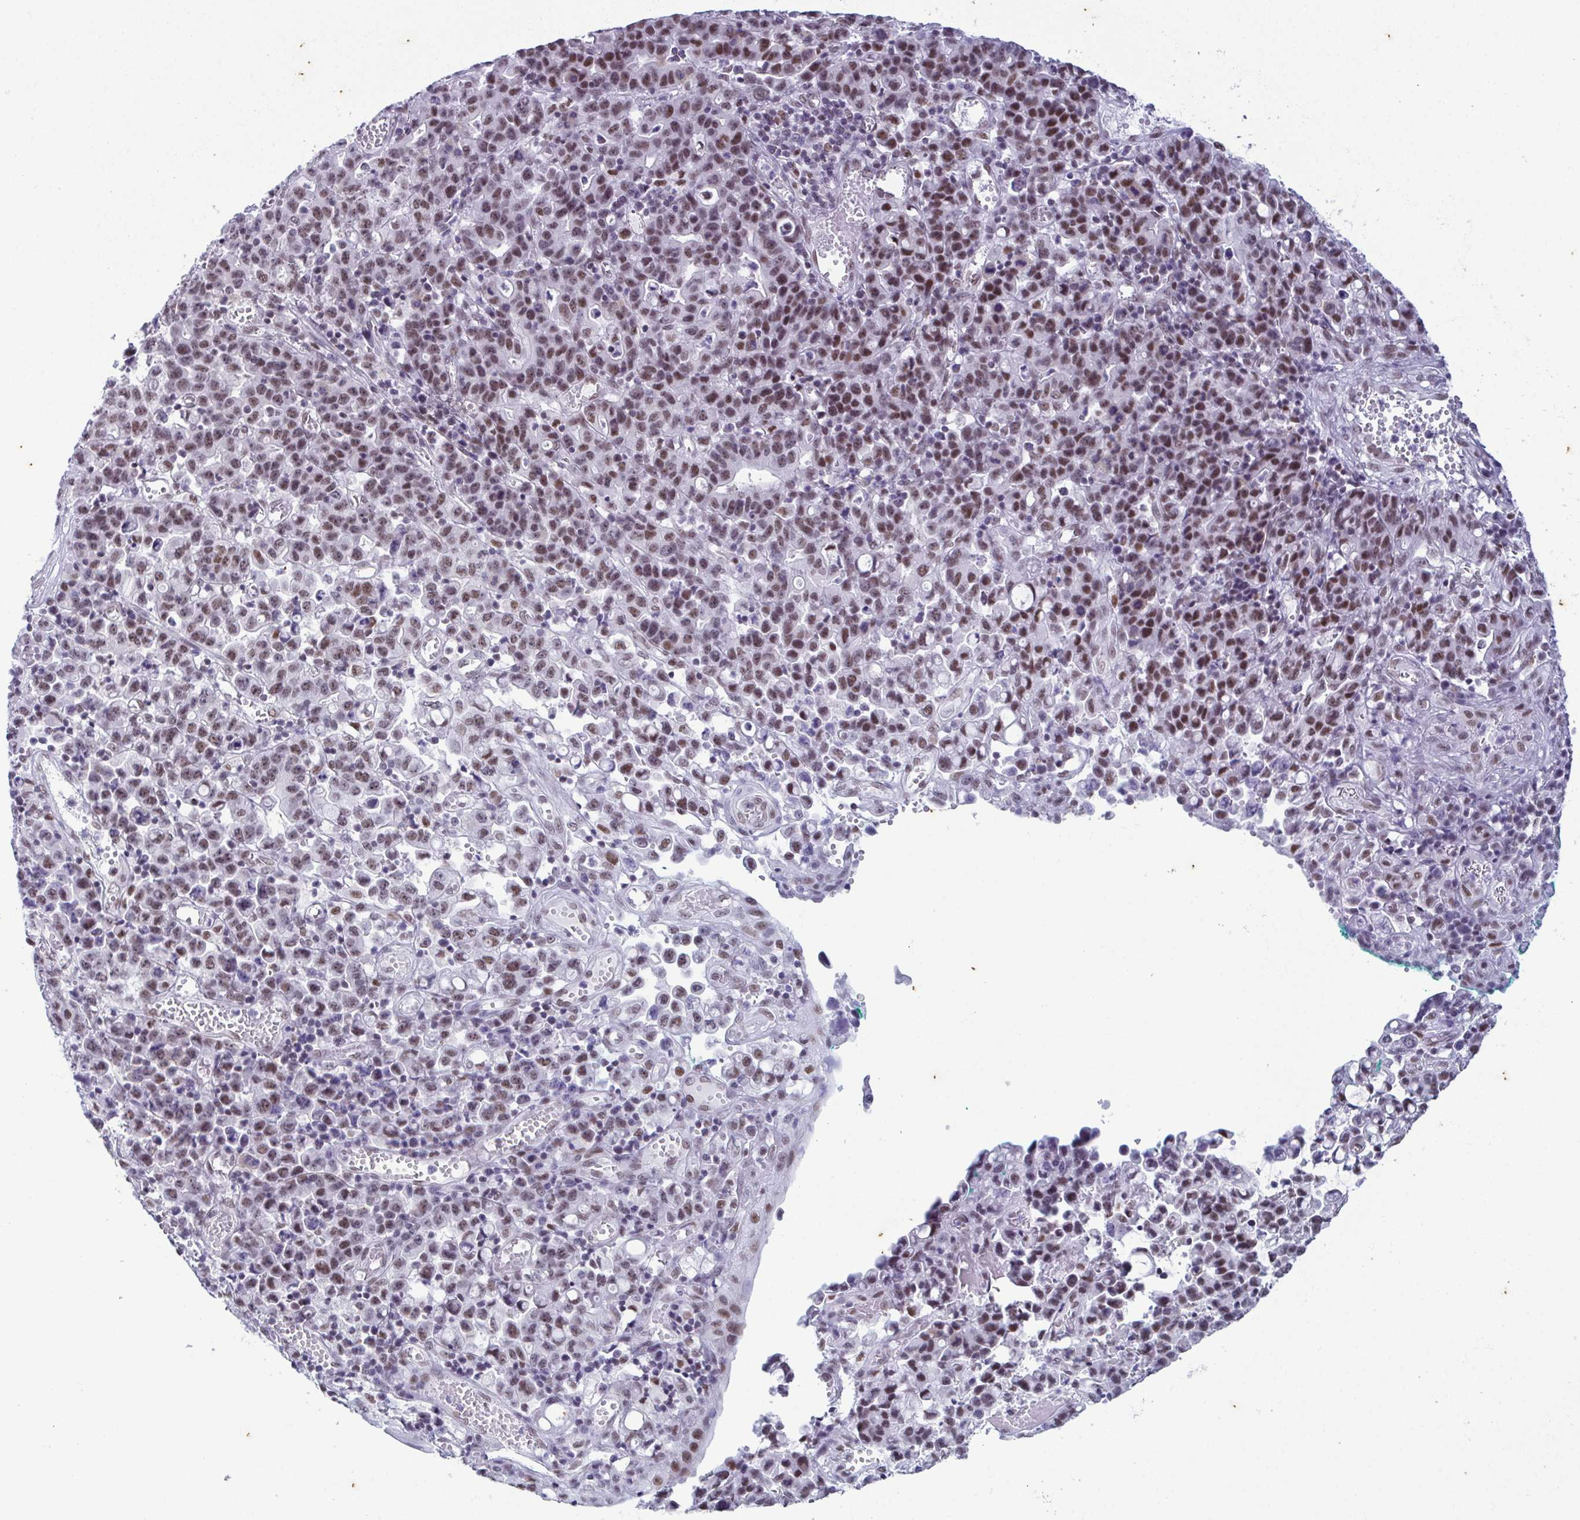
{"staining": {"intensity": "moderate", "quantity": "25%-75%", "location": "nuclear"}, "tissue": "stomach cancer", "cell_type": "Tumor cells", "image_type": "cancer", "snomed": [{"axis": "morphology", "description": "Adenocarcinoma, NOS"}, {"axis": "topography", "description": "Stomach, upper"}], "caption": "Protein staining of stomach adenocarcinoma tissue exhibits moderate nuclear expression in approximately 25%-75% of tumor cells.", "gene": "RBM7", "patient": {"sex": "male", "age": 69}}